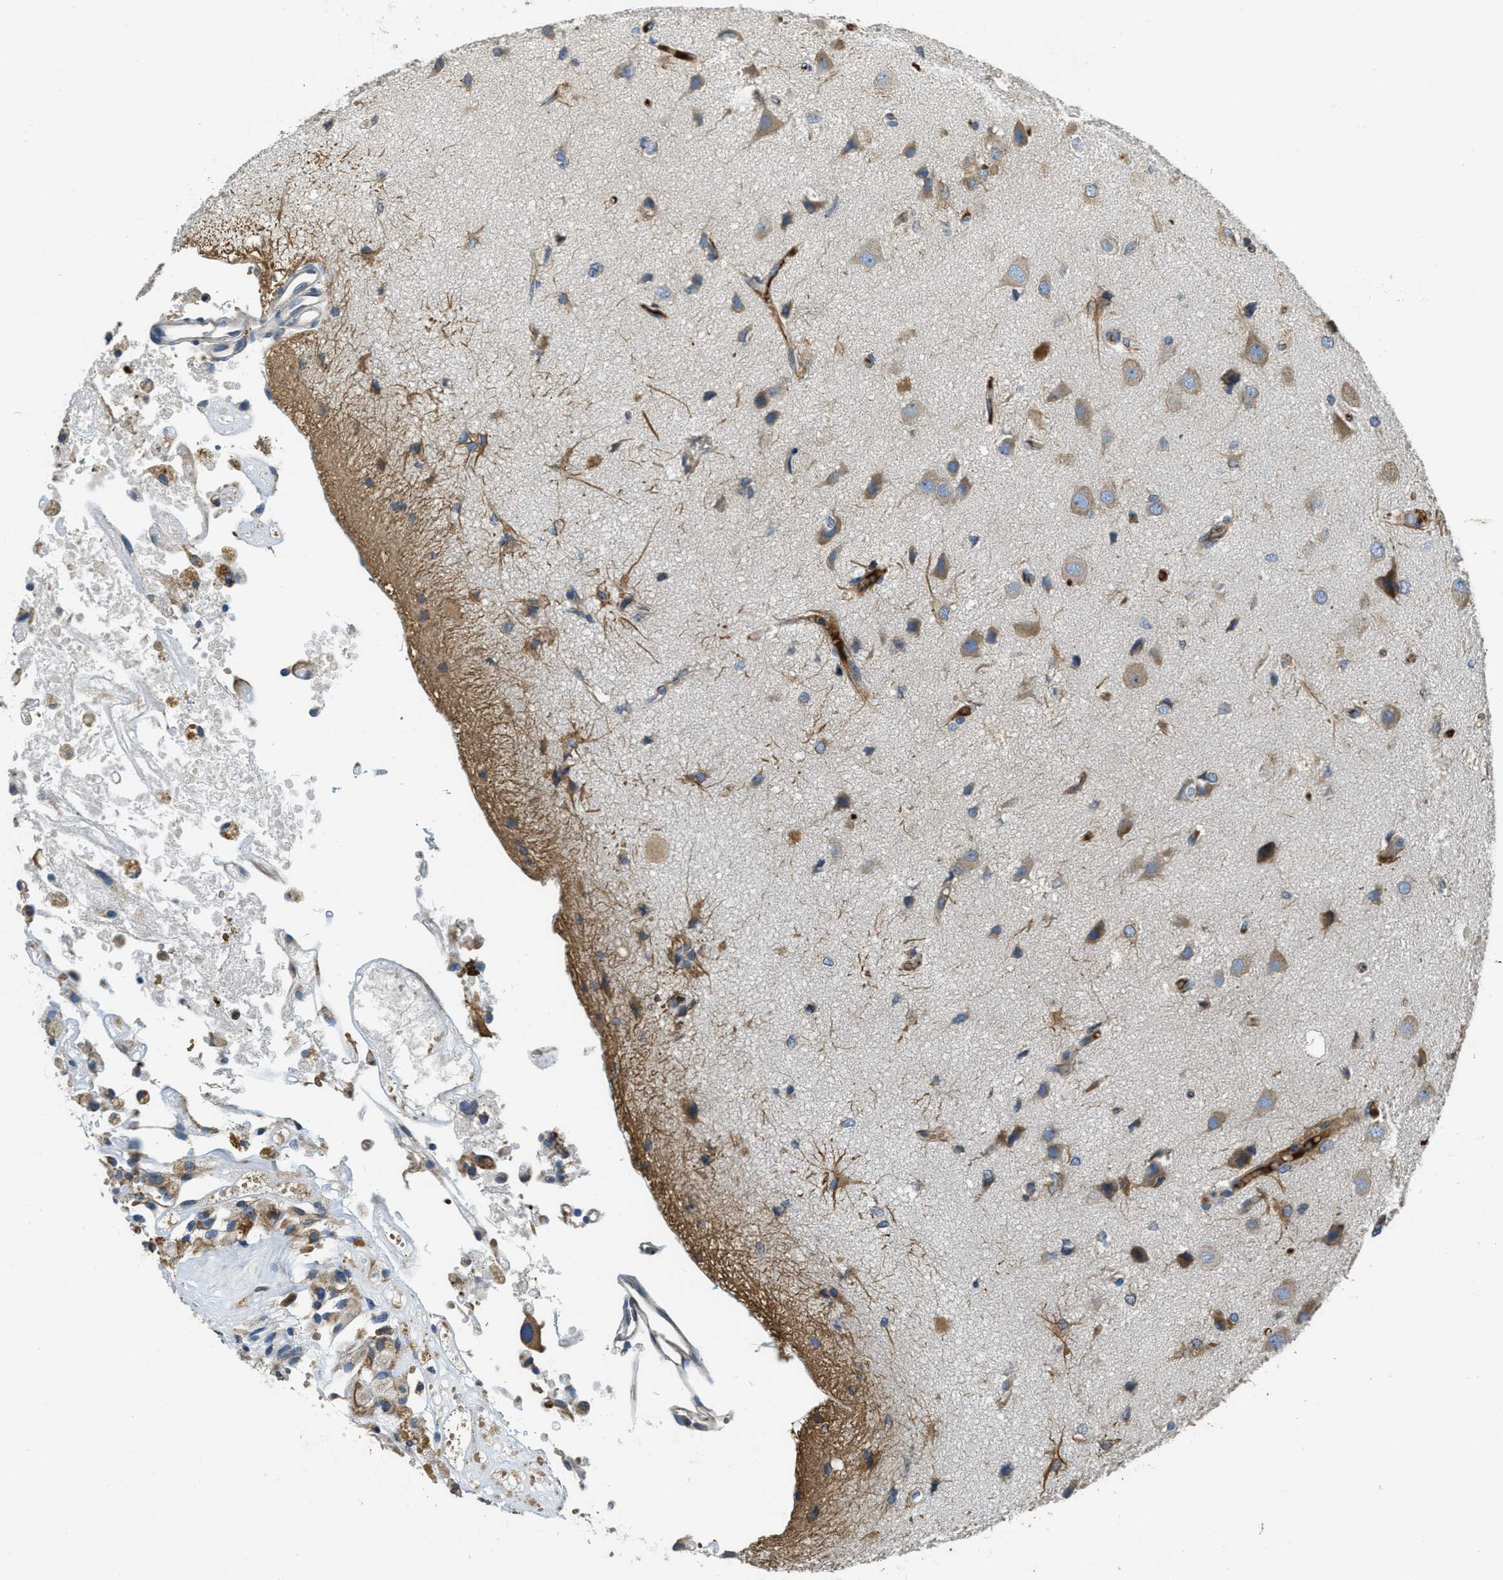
{"staining": {"intensity": "moderate", "quantity": ">75%", "location": "cytoplasmic/membranous"}, "tissue": "glioma", "cell_type": "Tumor cells", "image_type": "cancer", "snomed": [{"axis": "morphology", "description": "Glioma, malignant, High grade"}, {"axis": "topography", "description": "Brain"}], "caption": "Immunohistochemistry staining of glioma, which displays medium levels of moderate cytoplasmic/membranous staining in approximately >75% of tumor cells indicating moderate cytoplasmic/membranous protein positivity. The staining was performed using DAB (brown) for protein detection and nuclei were counterstained in hematoxylin (blue).", "gene": "MPDU1", "patient": {"sex": "female", "age": 59}}